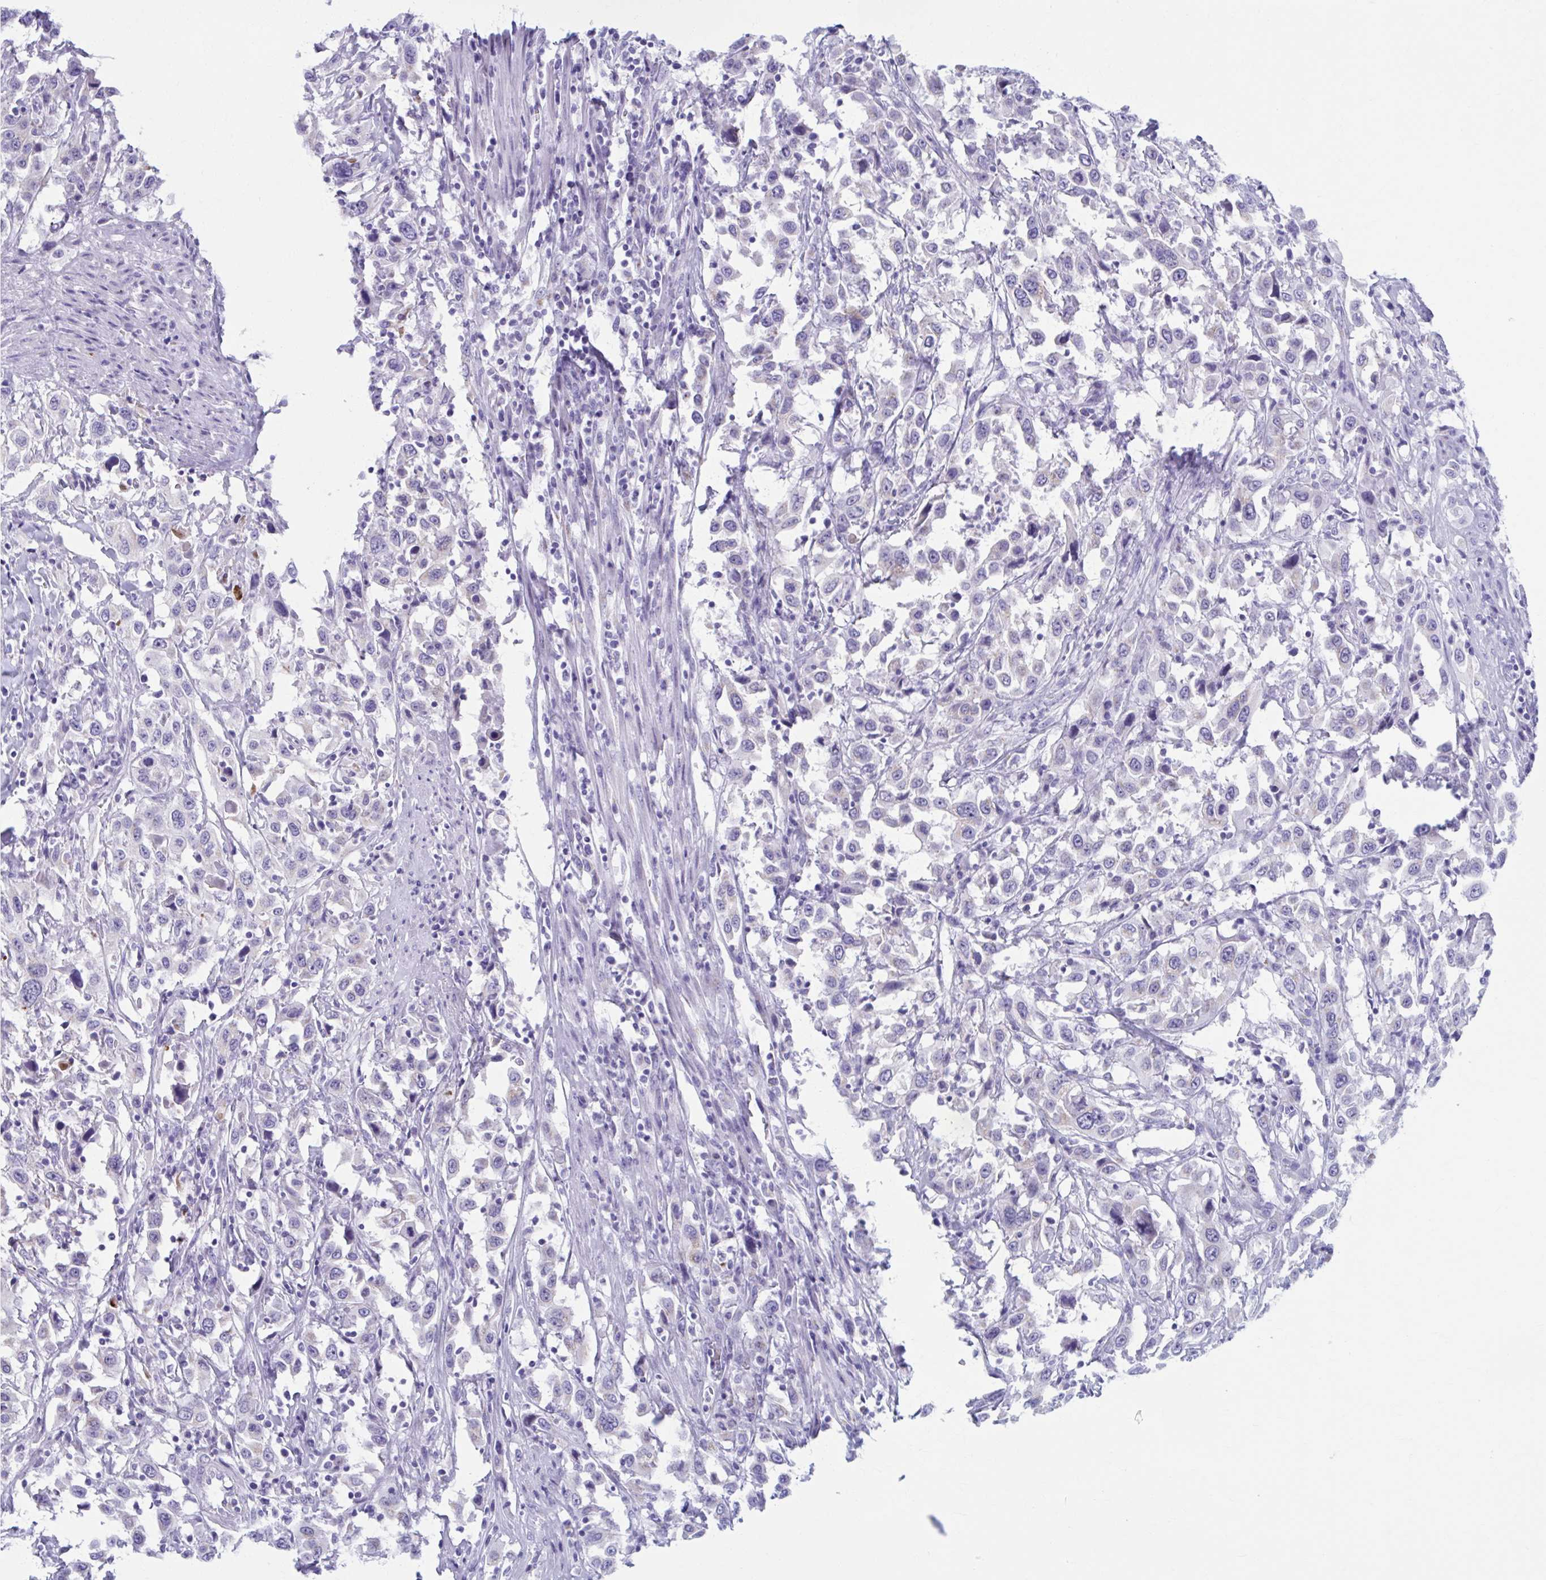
{"staining": {"intensity": "negative", "quantity": "none", "location": "none"}, "tissue": "urothelial cancer", "cell_type": "Tumor cells", "image_type": "cancer", "snomed": [{"axis": "morphology", "description": "Urothelial carcinoma, High grade"}, {"axis": "topography", "description": "Urinary bladder"}], "caption": "Immunohistochemistry micrograph of human urothelial cancer stained for a protein (brown), which exhibits no staining in tumor cells.", "gene": "KCNE2", "patient": {"sex": "male", "age": 61}}